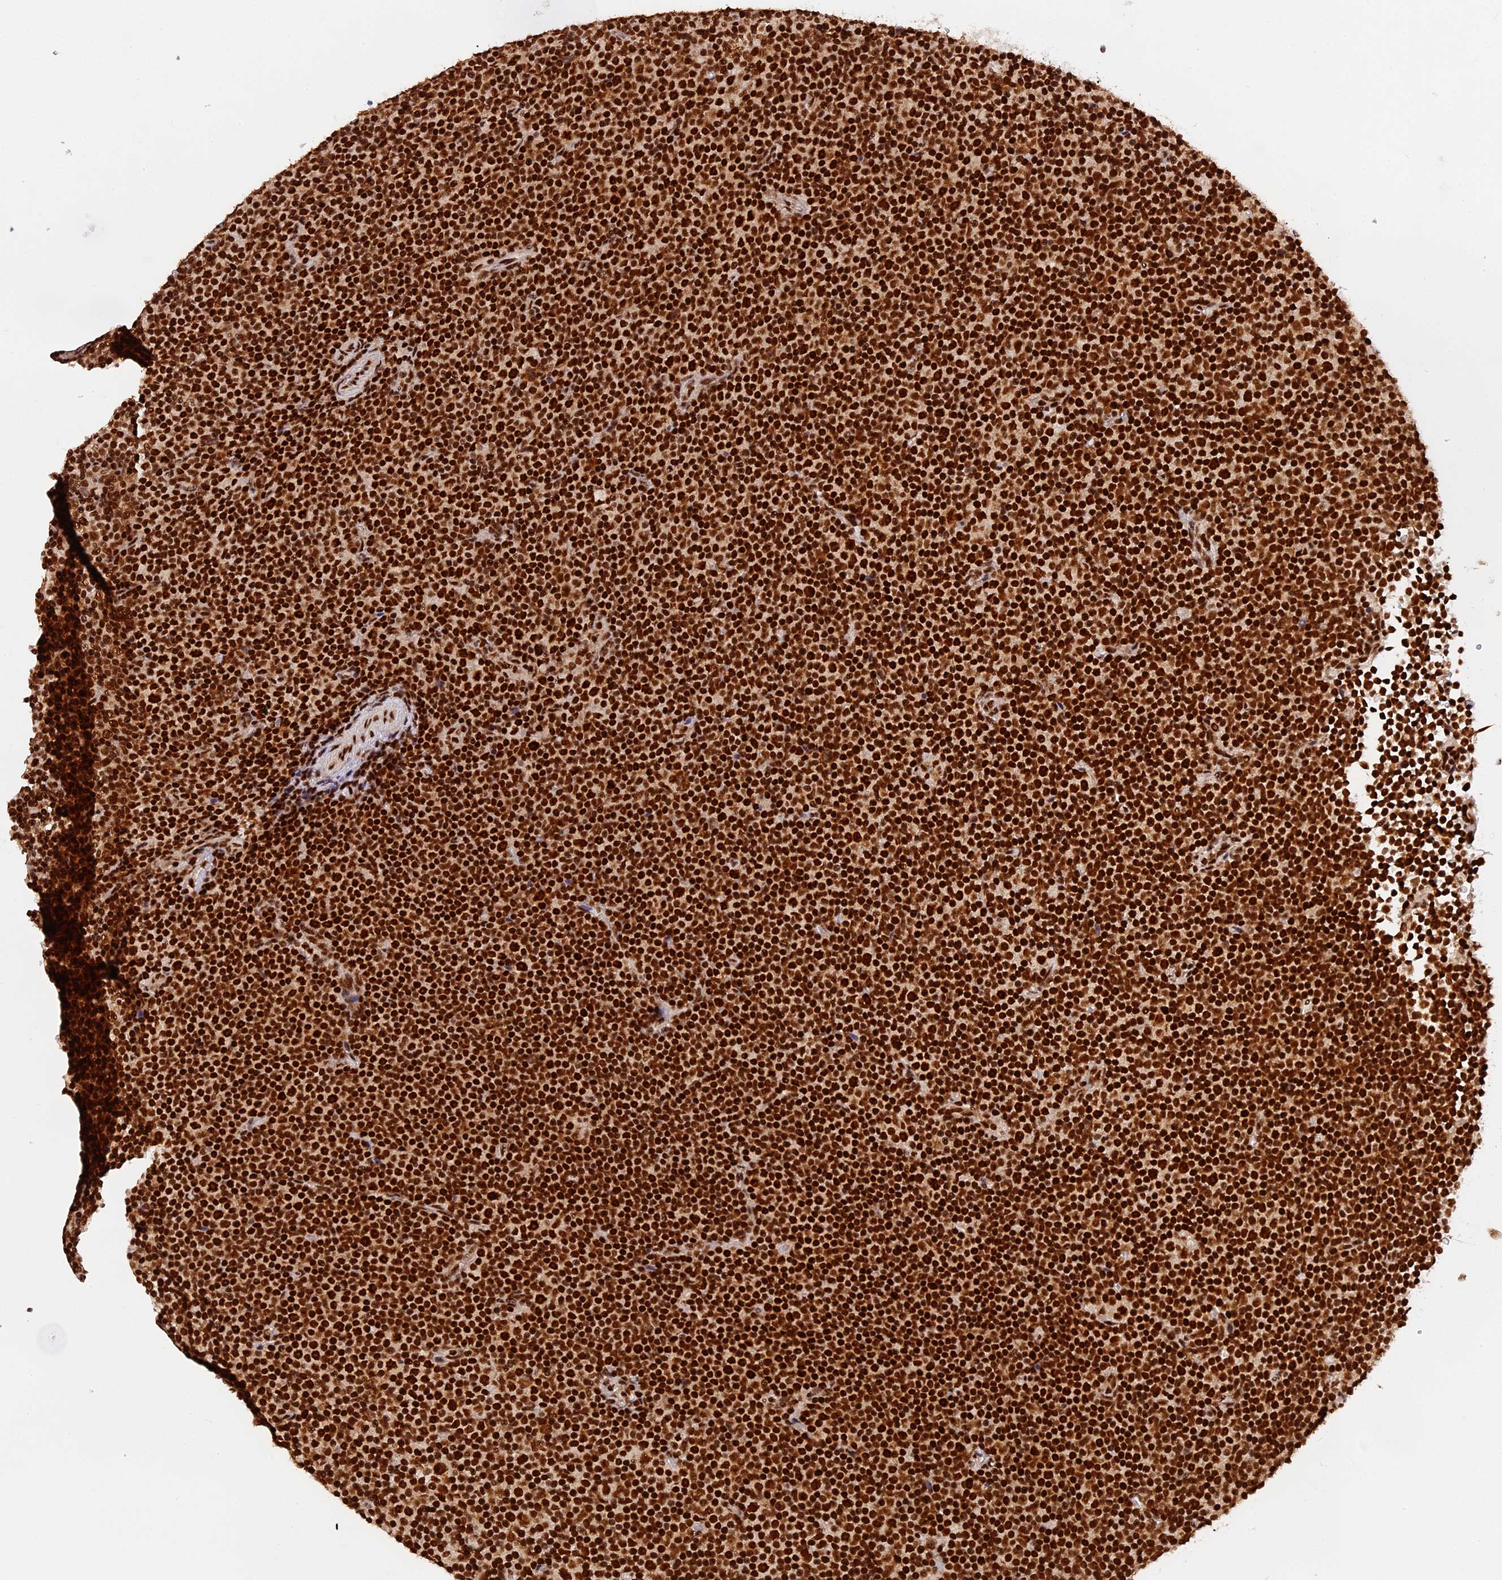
{"staining": {"intensity": "strong", "quantity": ">75%", "location": "nuclear"}, "tissue": "lymphoma", "cell_type": "Tumor cells", "image_type": "cancer", "snomed": [{"axis": "morphology", "description": "Malignant lymphoma, non-Hodgkin's type, Low grade"}, {"axis": "topography", "description": "Lymph node"}], "caption": "Tumor cells demonstrate high levels of strong nuclear expression in about >75% of cells in human malignant lymphoma, non-Hodgkin's type (low-grade).", "gene": "RAMAC", "patient": {"sex": "female", "age": 67}}